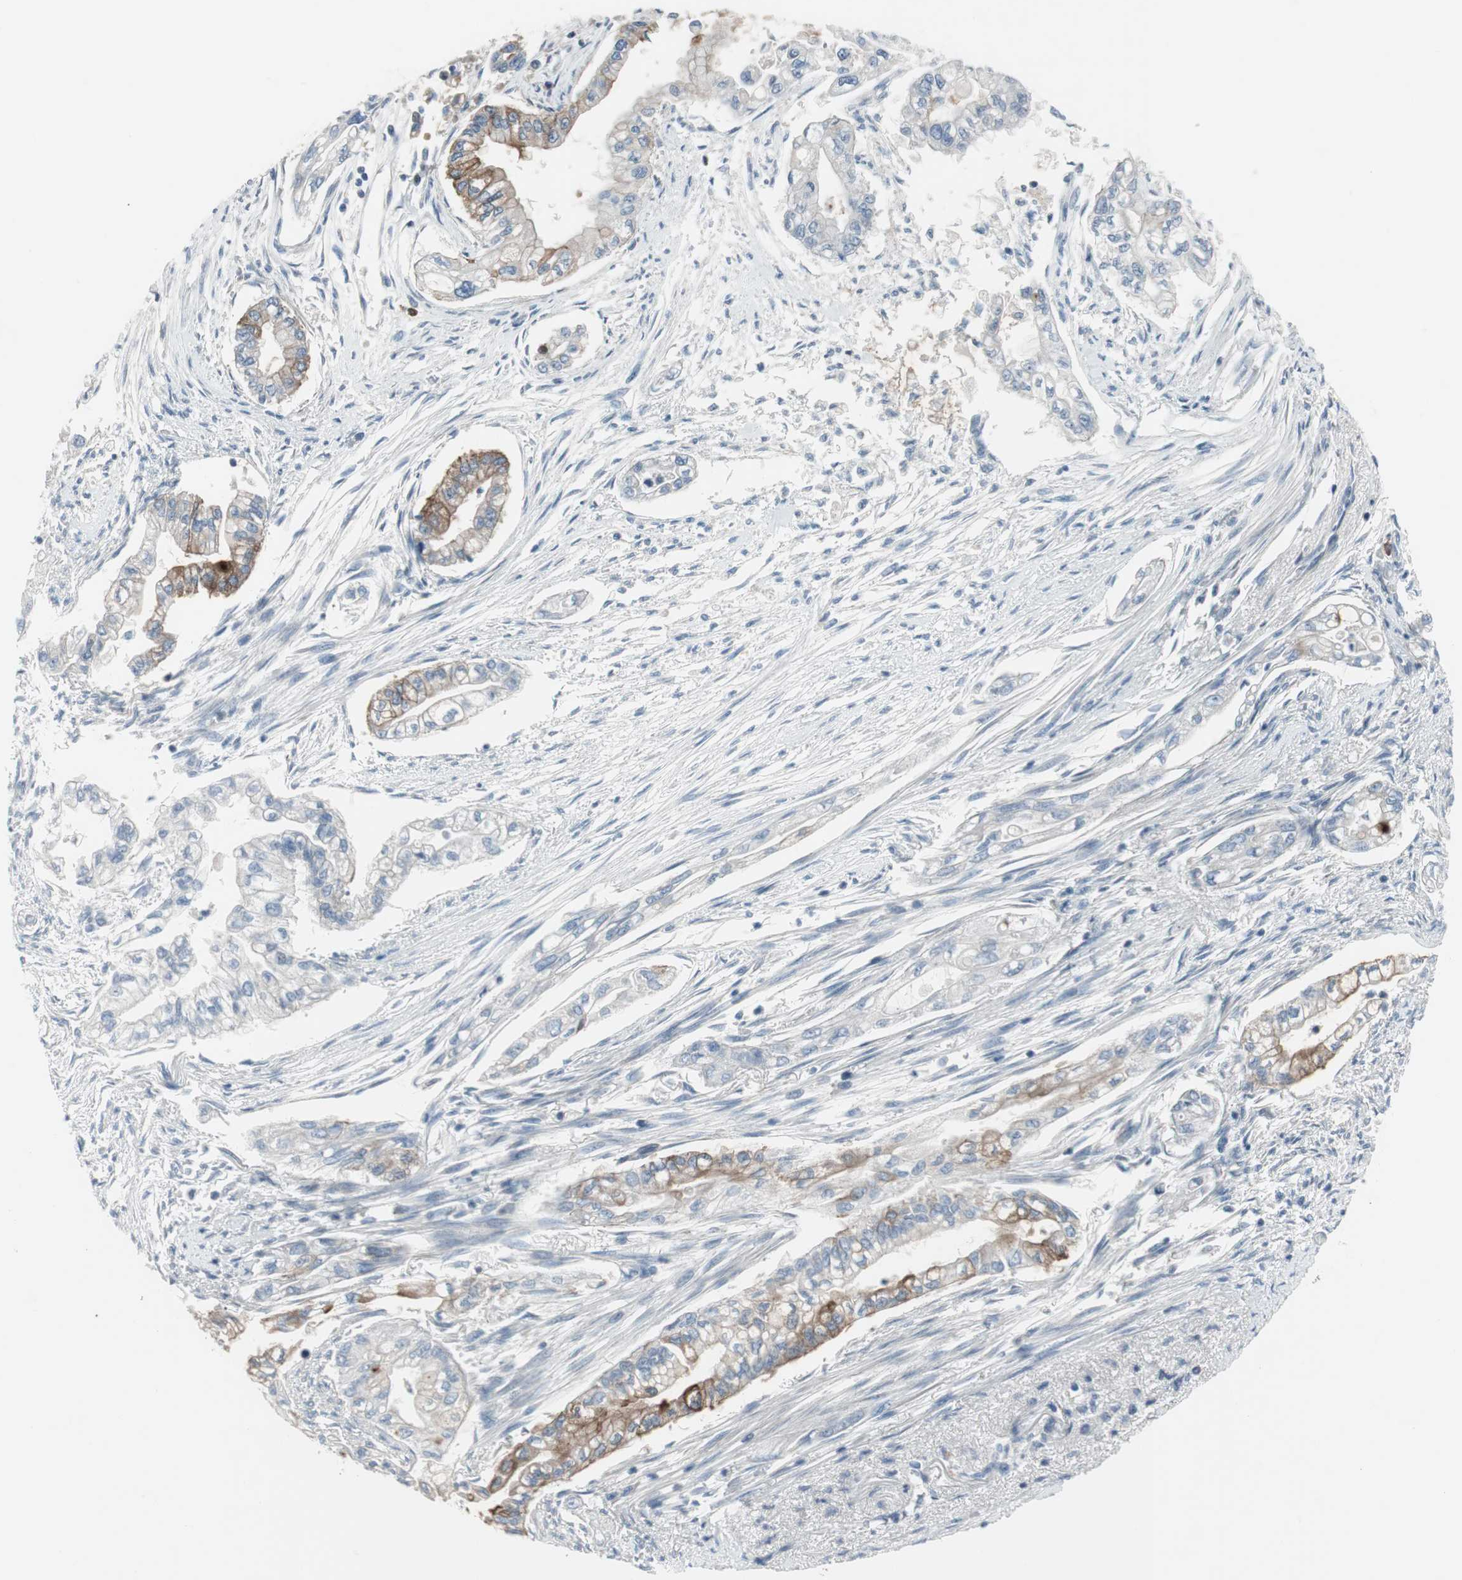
{"staining": {"intensity": "strong", "quantity": "<25%", "location": "cytoplasmic/membranous"}, "tissue": "pancreatic cancer", "cell_type": "Tumor cells", "image_type": "cancer", "snomed": [{"axis": "morphology", "description": "Normal tissue, NOS"}, {"axis": "topography", "description": "Pancreas"}], "caption": "High-magnification brightfield microscopy of pancreatic cancer stained with DAB (3,3'-diaminobenzidine) (brown) and counterstained with hematoxylin (blue). tumor cells exhibit strong cytoplasmic/membranous expression is appreciated in approximately<25% of cells. The protein of interest is stained brown, and the nuclei are stained in blue (DAB (3,3'-diaminobenzidine) IHC with brightfield microscopy, high magnification).", "gene": "PIGR", "patient": {"sex": "male", "age": 42}}